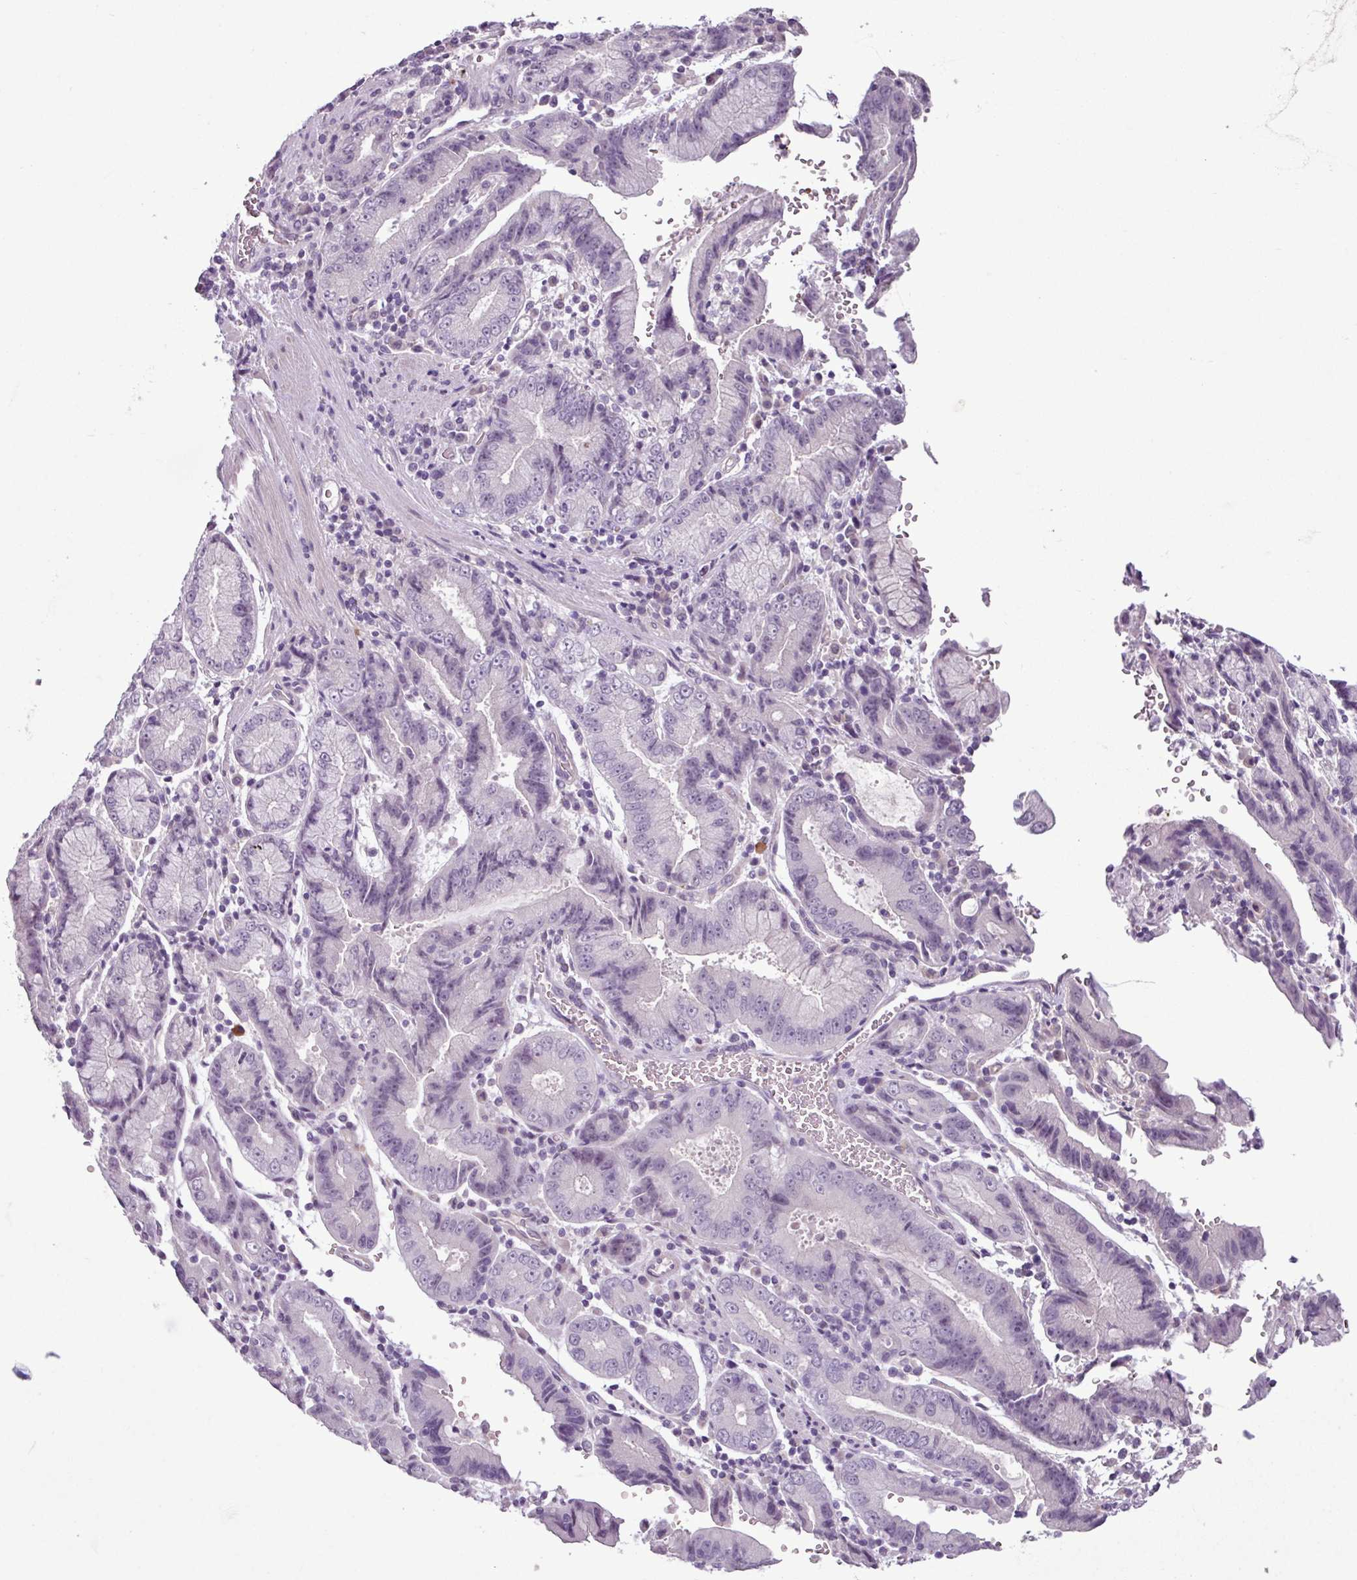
{"staining": {"intensity": "negative", "quantity": "none", "location": "none"}, "tissue": "stomach cancer", "cell_type": "Tumor cells", "image_type": "cancer", "snomed": [{"axis": "morphology", "description": "Adenocarcinoma, NOS"}, {"axis": "topography", "description": "Stomach"}], "caption": "Stomach adenocarcinoma was stained to show a protein in brown. There is no significant positivity in tumor cells.", "gene": "C9orf24", "patient": {"sex": "male", "age": 62}}